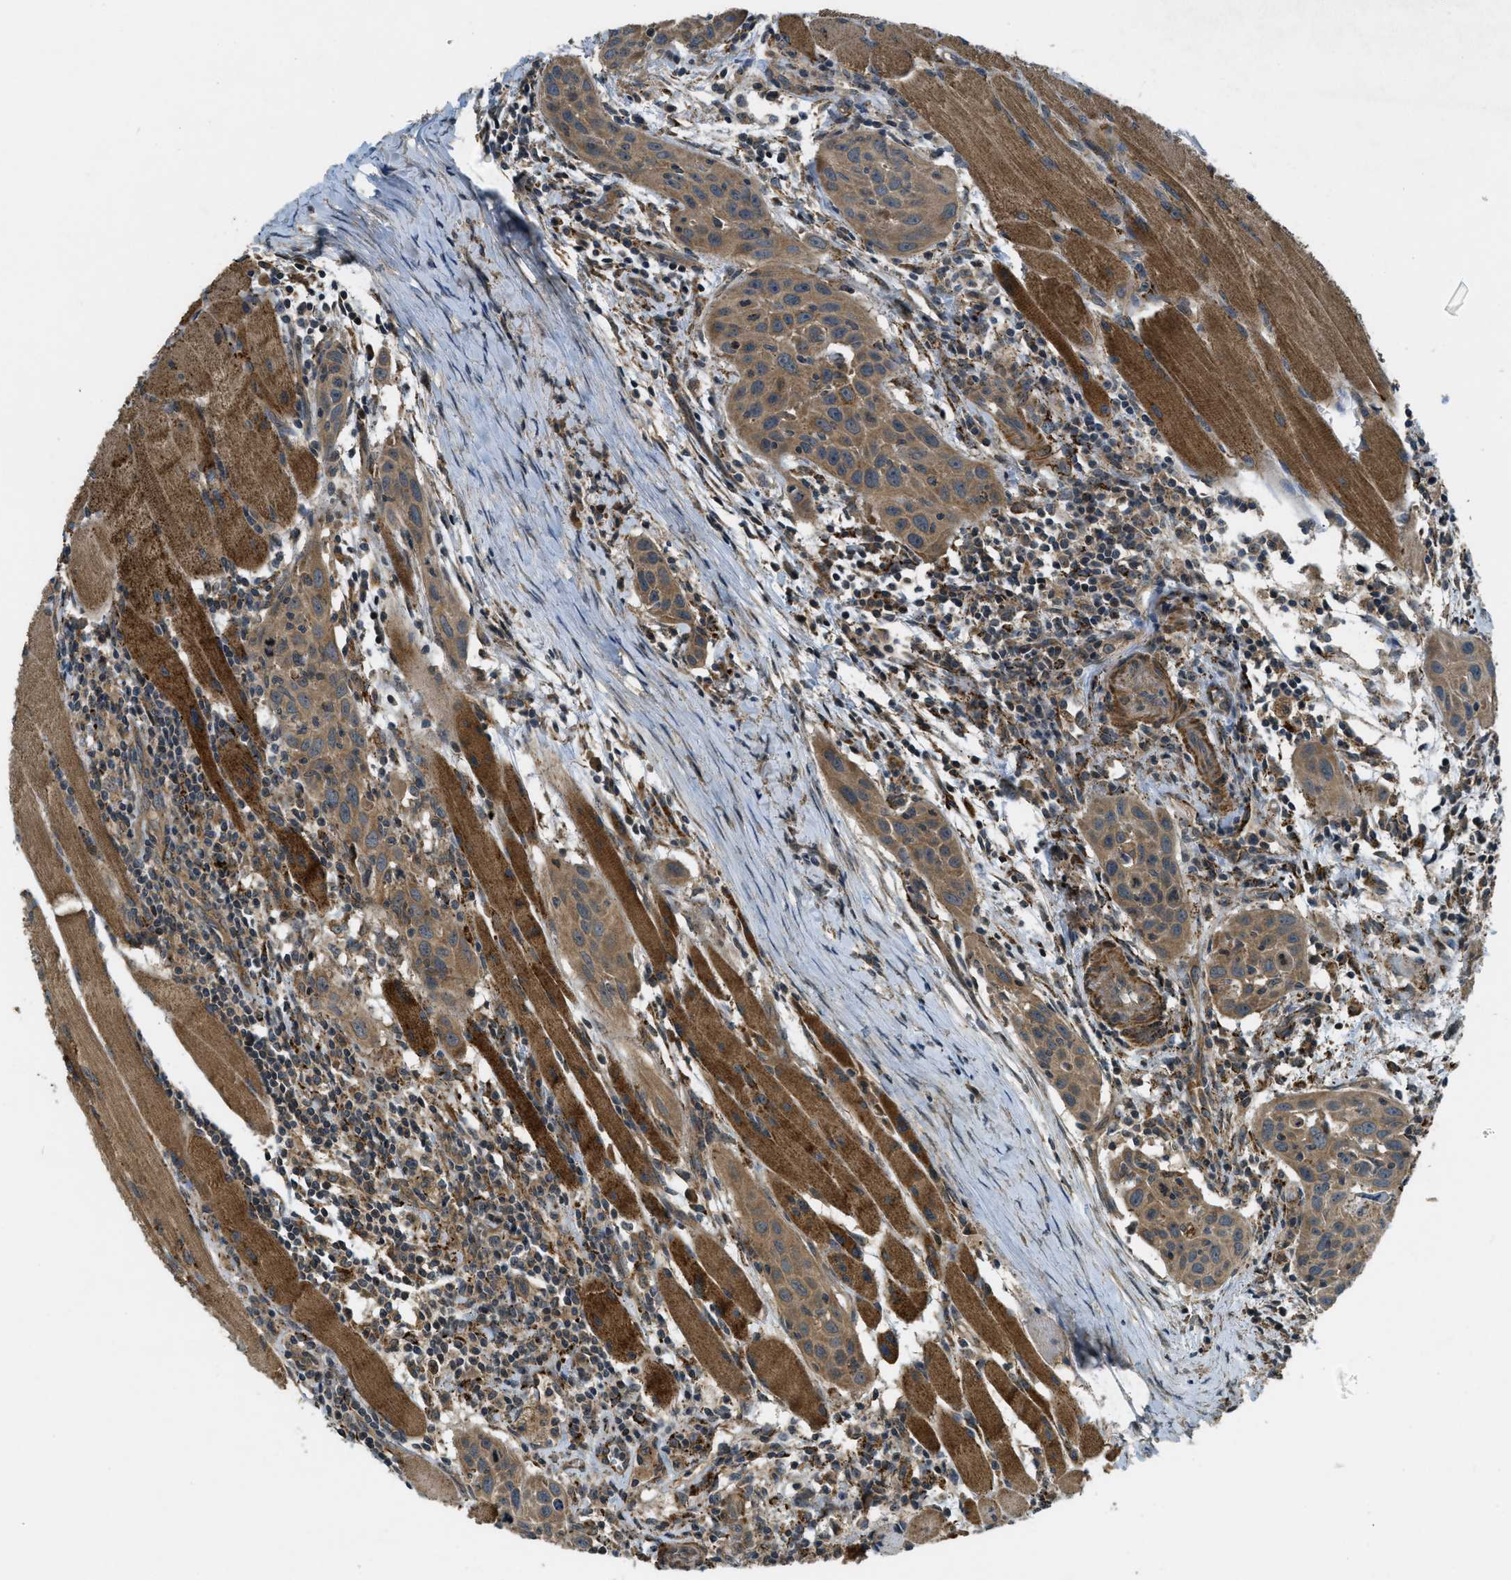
{"staining": {"intensity": "moderate", "quantity": ">75%", "location": "cytoplasmic/membranous"}, "tissue": "head and neck cancer", "cell_type": "Tumor cells", "image_type": "cancer", "snomed": [{"axis": "morphology", "description": "Squamous cell carcinoma, NOS"}, {"axis": "topography", "description": "Oral tissue"}, {"axis": "topography", "description": "Head-Neck"}], "caption": "The micrograph demonstrates immunohistochemical staining of squamous cell carcinoma (head and neck). There is moderate cytoplasmic/membranous staining is identified in approximately >75% of tumor cells. The staining was performed using DAB (3,3'-diaminobenzidine), with brown indicating positive protein expression. Nuclei are stained blue with hematoxylin.", "gene": "CDKN2C", "patient": {"sex": "female", "age": 50}}